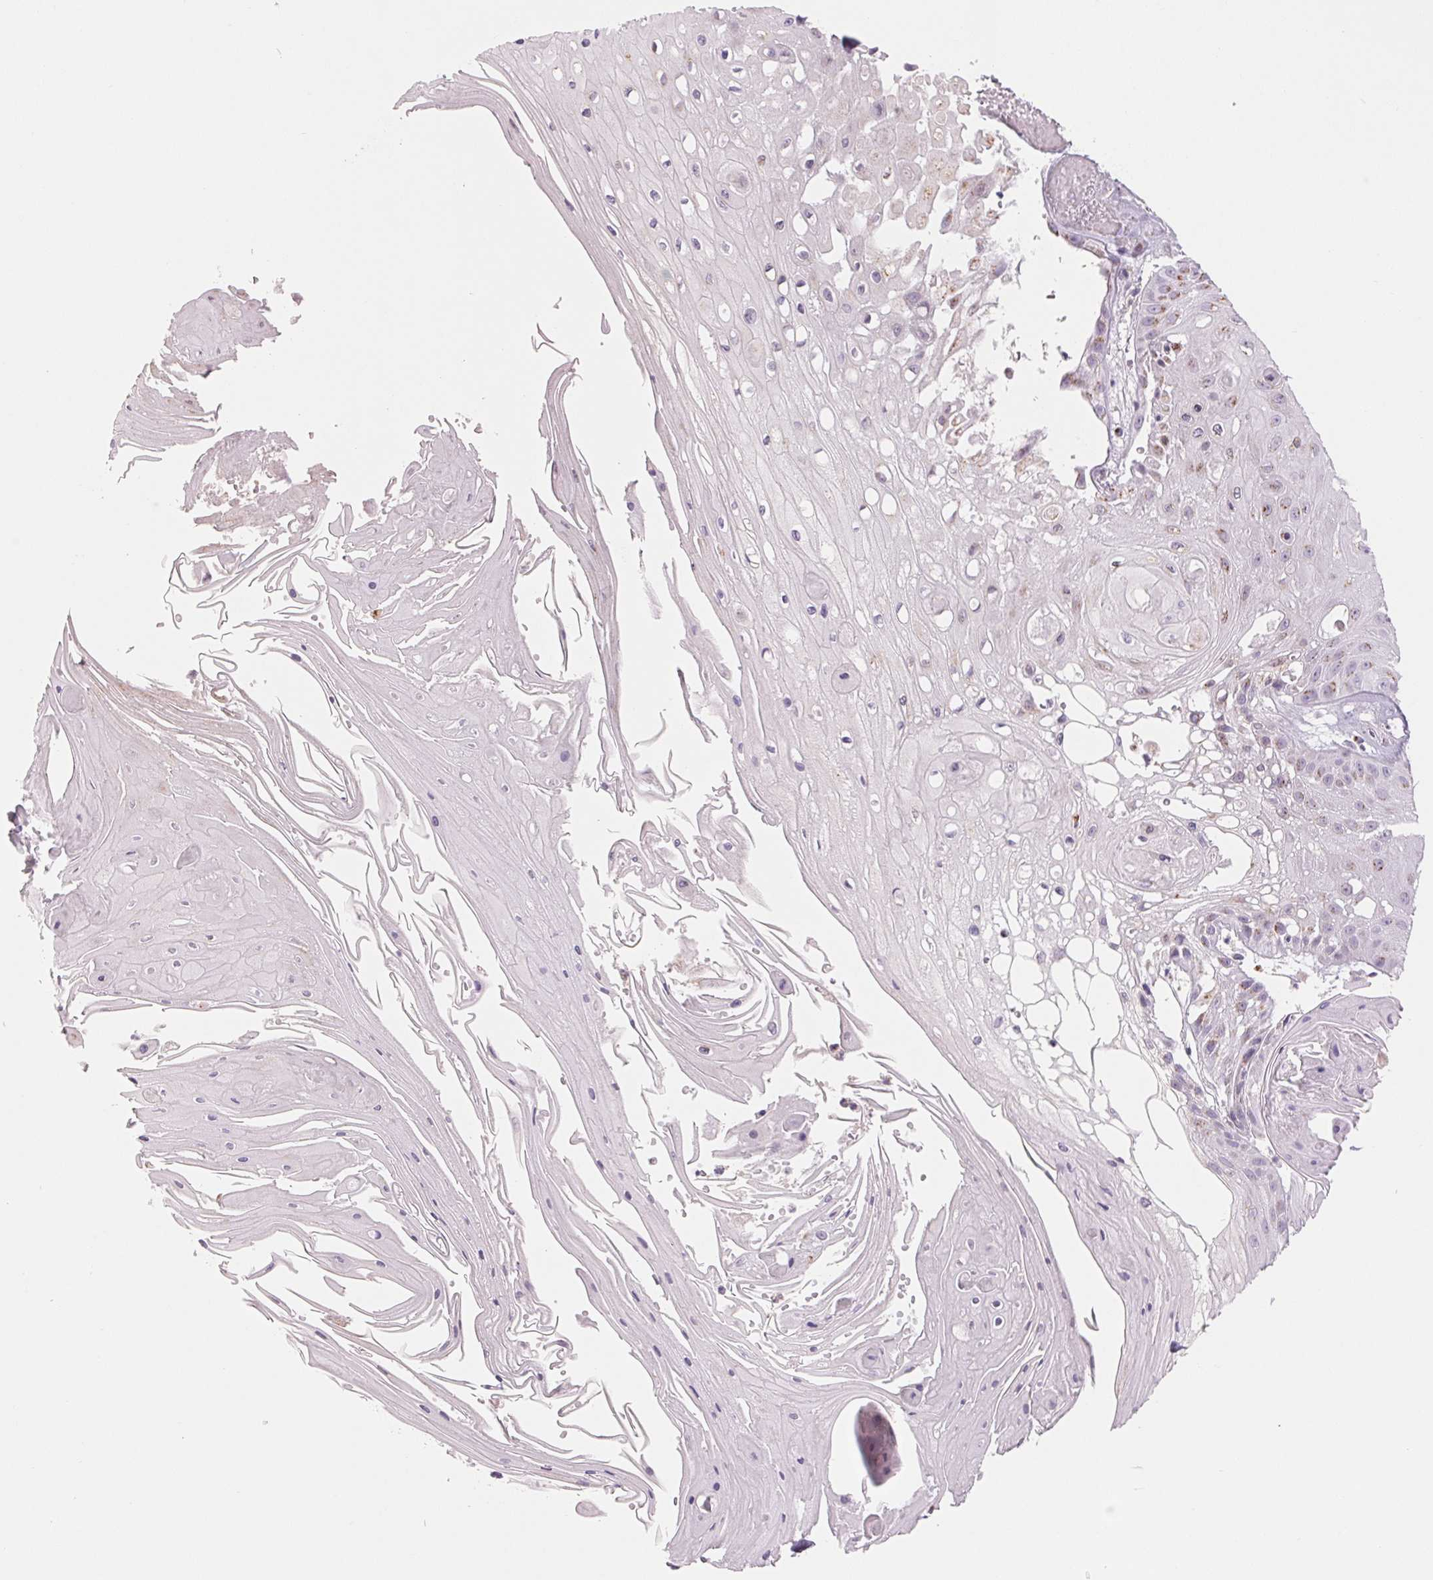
{"staining": {"intensity": "moderate", "quantity": "<25%", "location": "cytoplasmic/membranous"}, "tissue": "skin cancer", "cell_type": "Tumor cells", "image_type": "cancer", "snomed": [{"axis": "morphology", "description": "Squamous cell carcinoma, NOS"}, {"axis": "topography", "description": "Skin"}], "caption": "This is an image of immunohistochemistry (IHC) staining of skin cancer, which shows moderate expression in the cytoplasmic/membranous of tumor cells.", "gene": "GALNT7", "patient": {"sex": "male", "age": 70}}